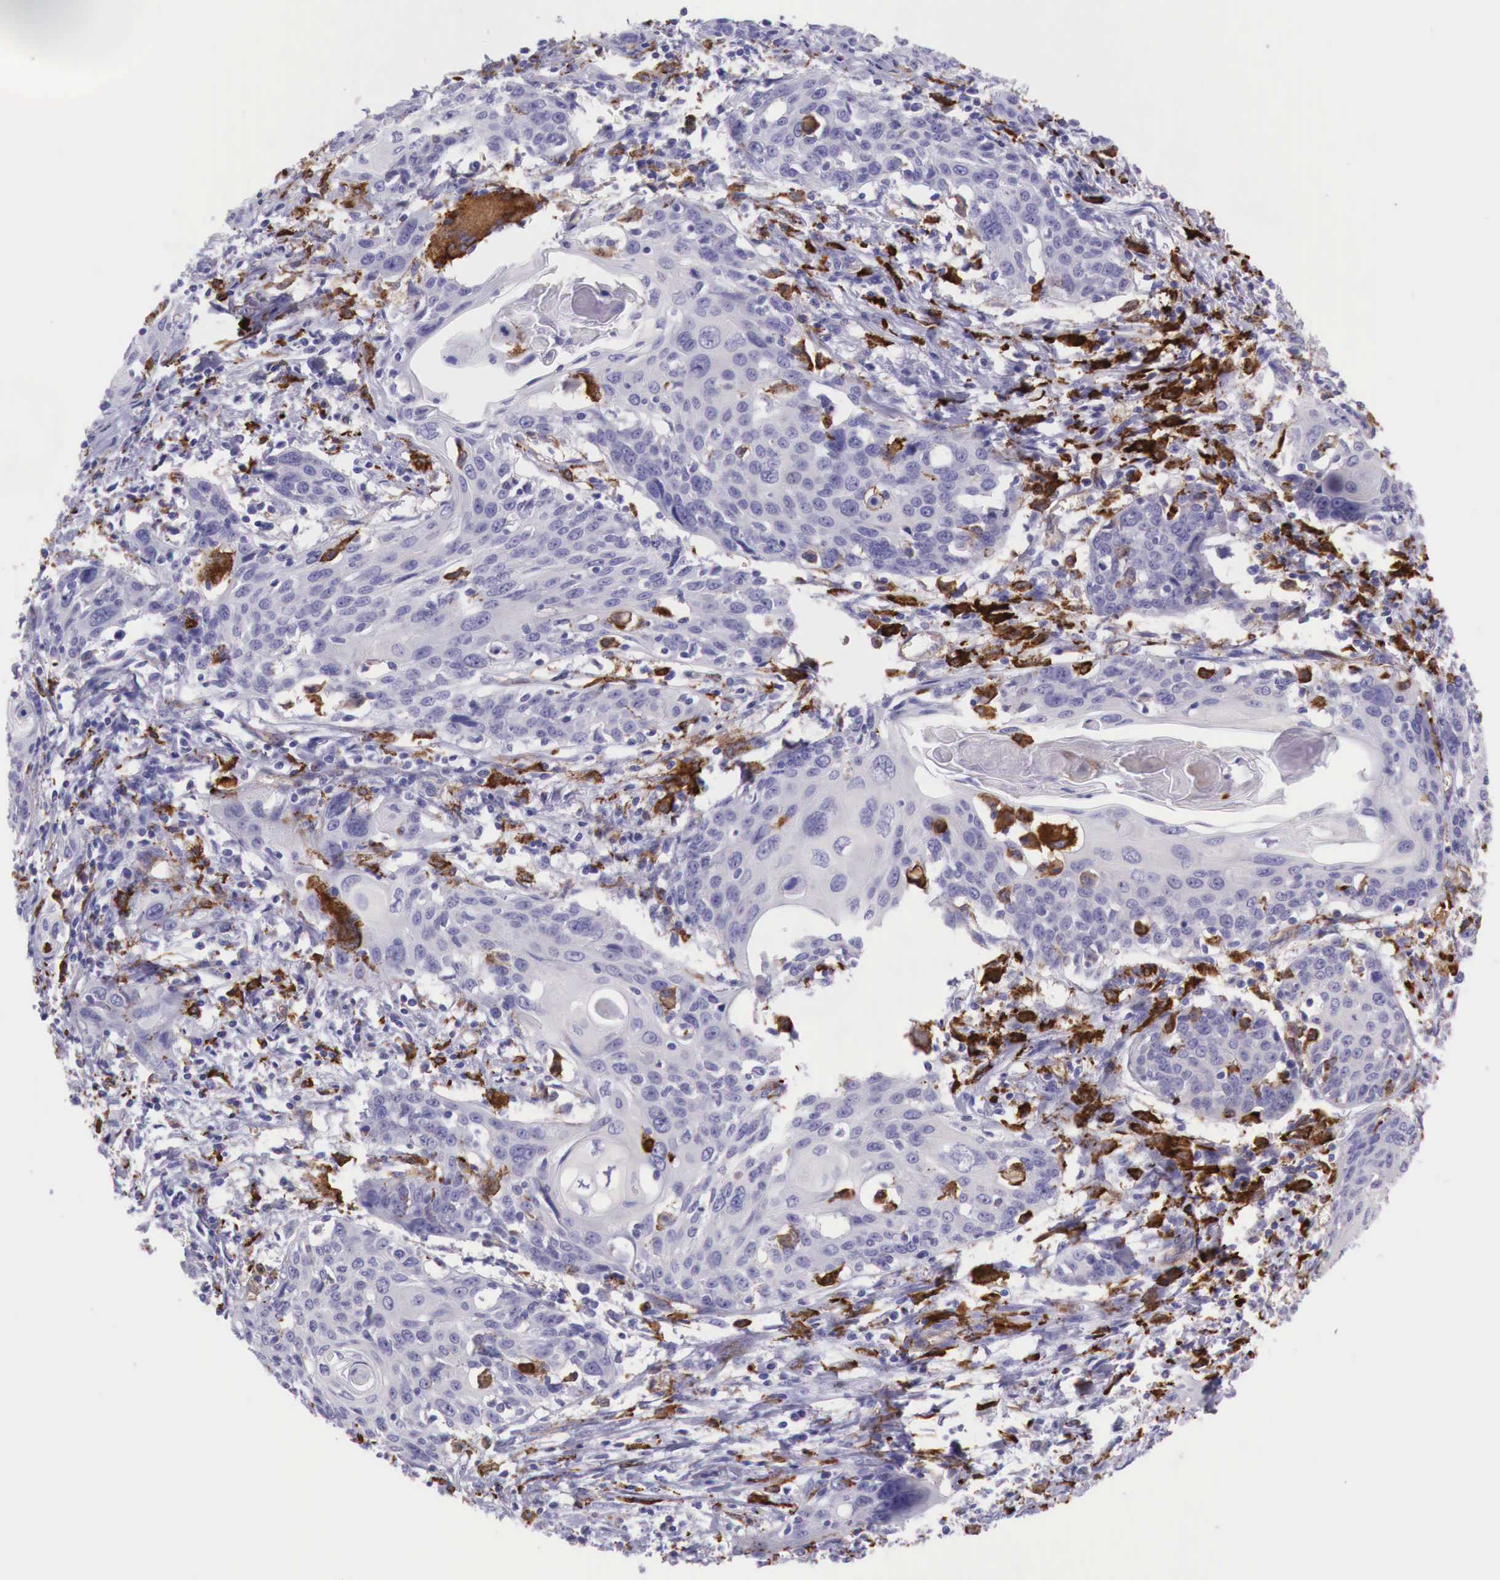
{"staining": {"intensity": "negative", "quantity": "none", "location": "none"}, "tissue": "cervical cancer", "cell_type": "Tumor cells", "image_type": "cancer", "snomed": [{"axis": "morphology", "description": "Squamous cell carcinoma, NOS"}, {"axis": "topography", "description": "Cervix"}], "caption": "This micrograph is of squamous cell carcinoma (cervical) stained with IHC to label a protein in brown with the nuclei are counter-stained blue. There is no staining in tumor cells. The staining is performed using DAB brown chromogen with nuclei counter-stained in using hematoxylin.", "gene": "MSR1", "patient": {"sex": "female", "age": 54}}